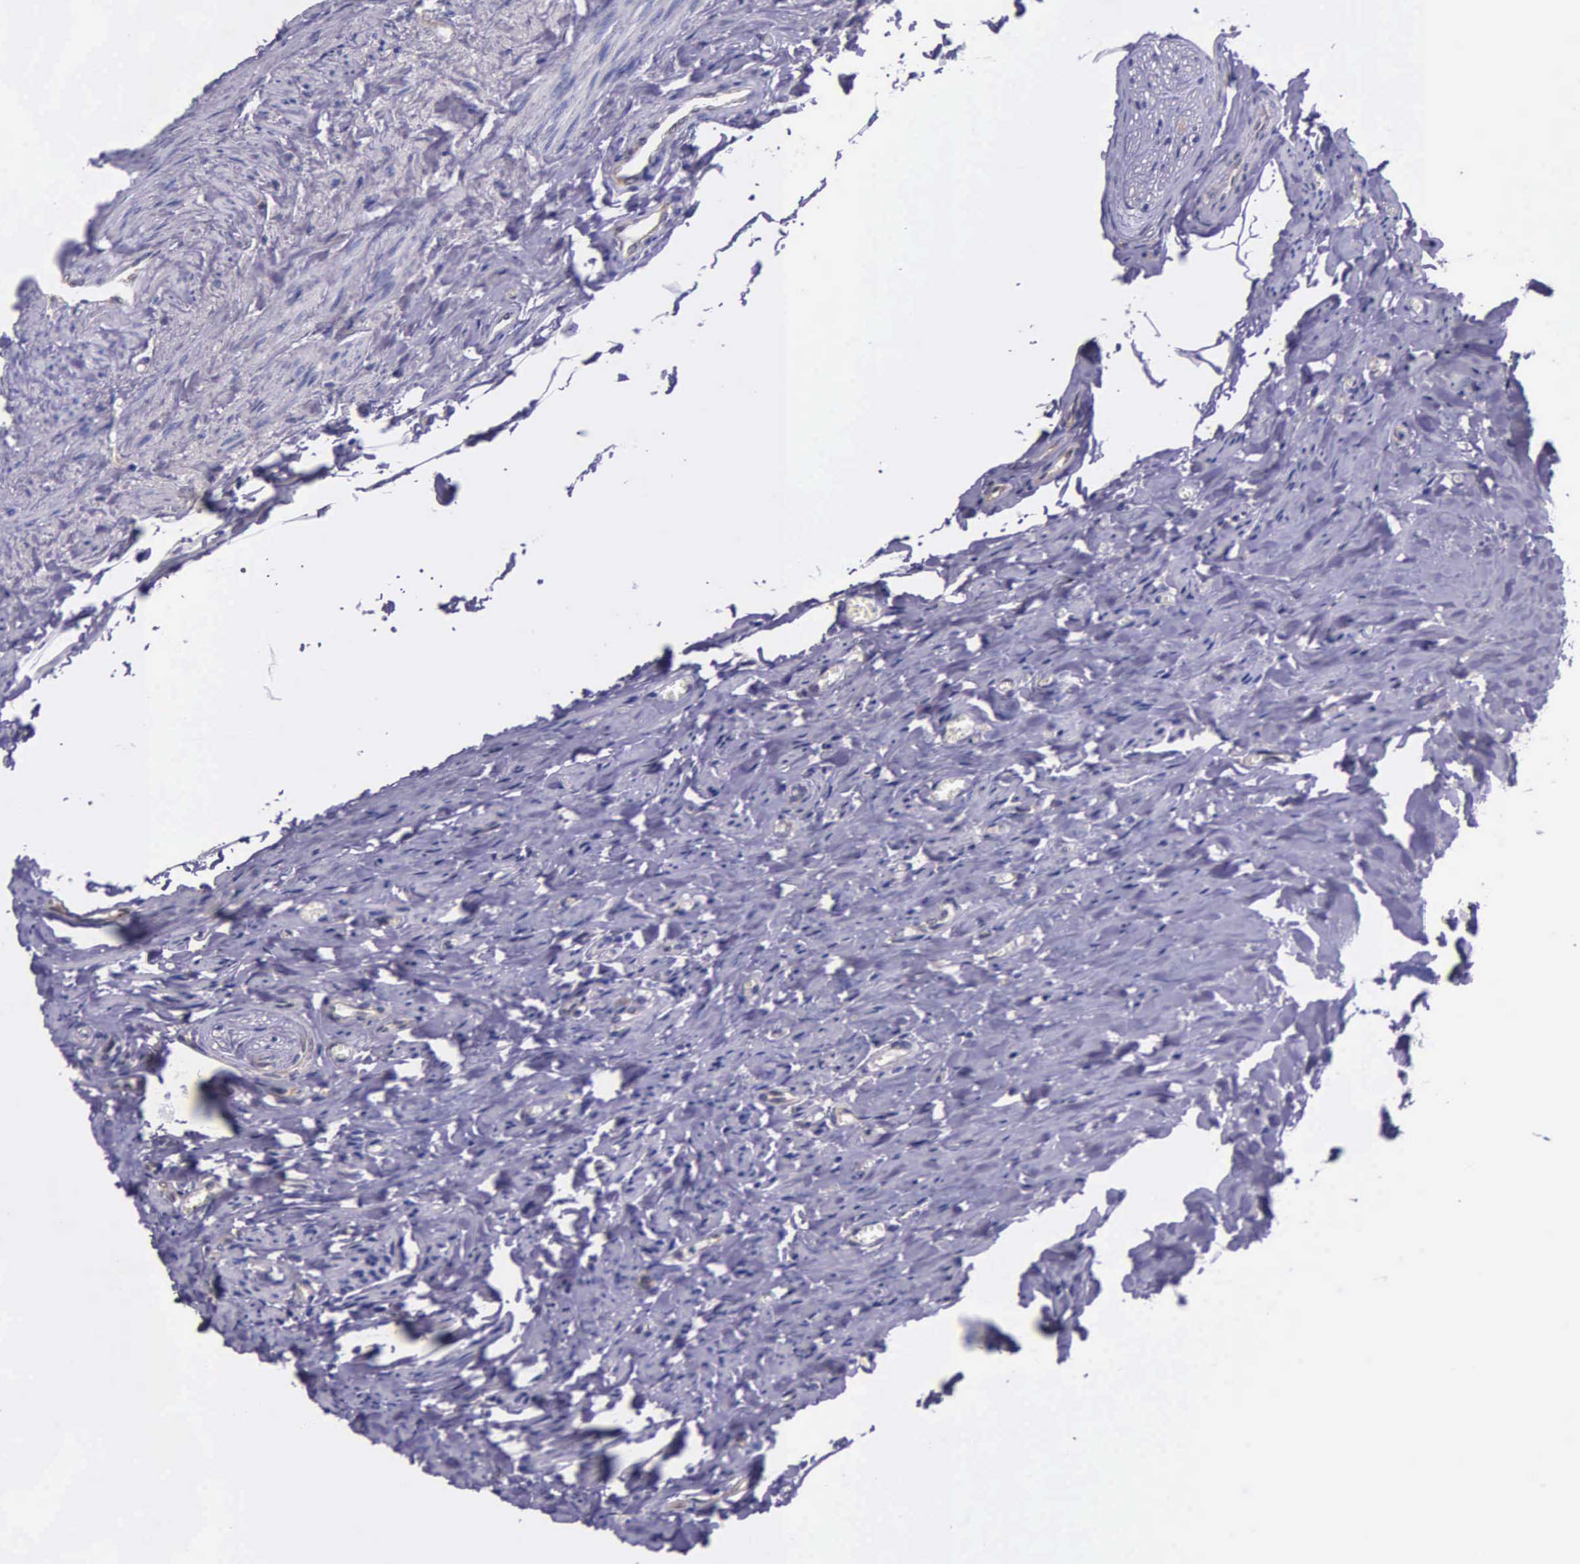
{"staining": {"intensity": "negative", "quantity": "none", "location": "none"}, "tissue": "ovary", "cell_type": "Follicle cells", "image_type": "normal", "snomed": [{"axis": "morphology", "description": "Normal tissue, NOS"}, {"axis": "topography", "description": "Ovary"}], "caption": "Immunohistochemical staining of normal ovary shows no significant staining in follicle cells.", "gene": "GMPR2", "patient": {"sex": "female", "age": 53}}